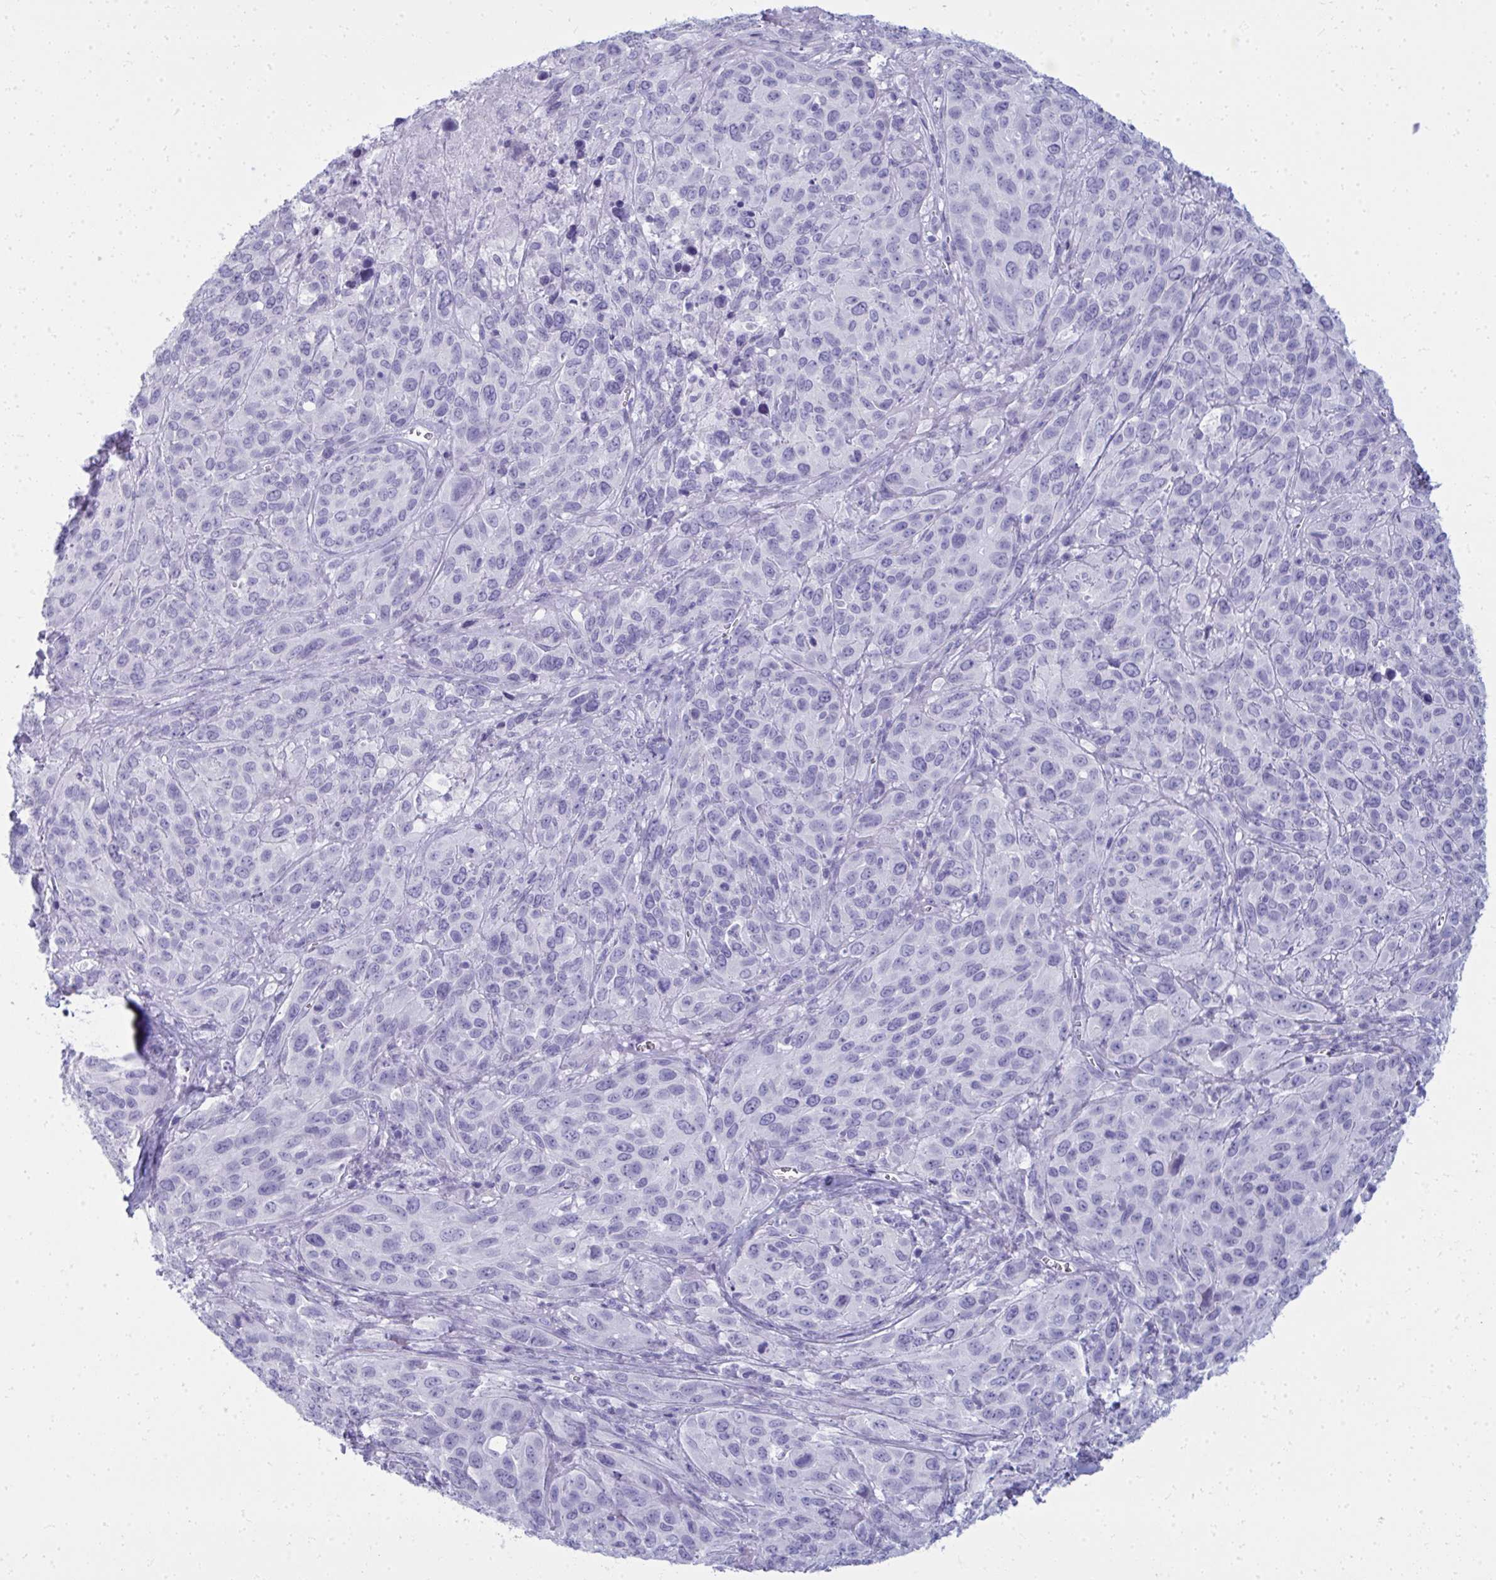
{"staining": {"intensity": "negative", "quantity": "none", "location": "none"}, "tissue": "cervical cancer", "cell_type": "Tumor cells", "image_type": "cancer", "snomed": [{"axis": "morphology", "description": "Normal tissue, NOS"}, {"axis": "morphology", "description": "Squamous cell carcinoma, NOS"}, {"axis": "topography", "description": "Cervix"}], "caption": "A micrograph of human cervical squamous cell carcinoma is negative for staining in tumor cells.", "gene": "QDPR", "patient": {"sex": "female", "age": 51}}